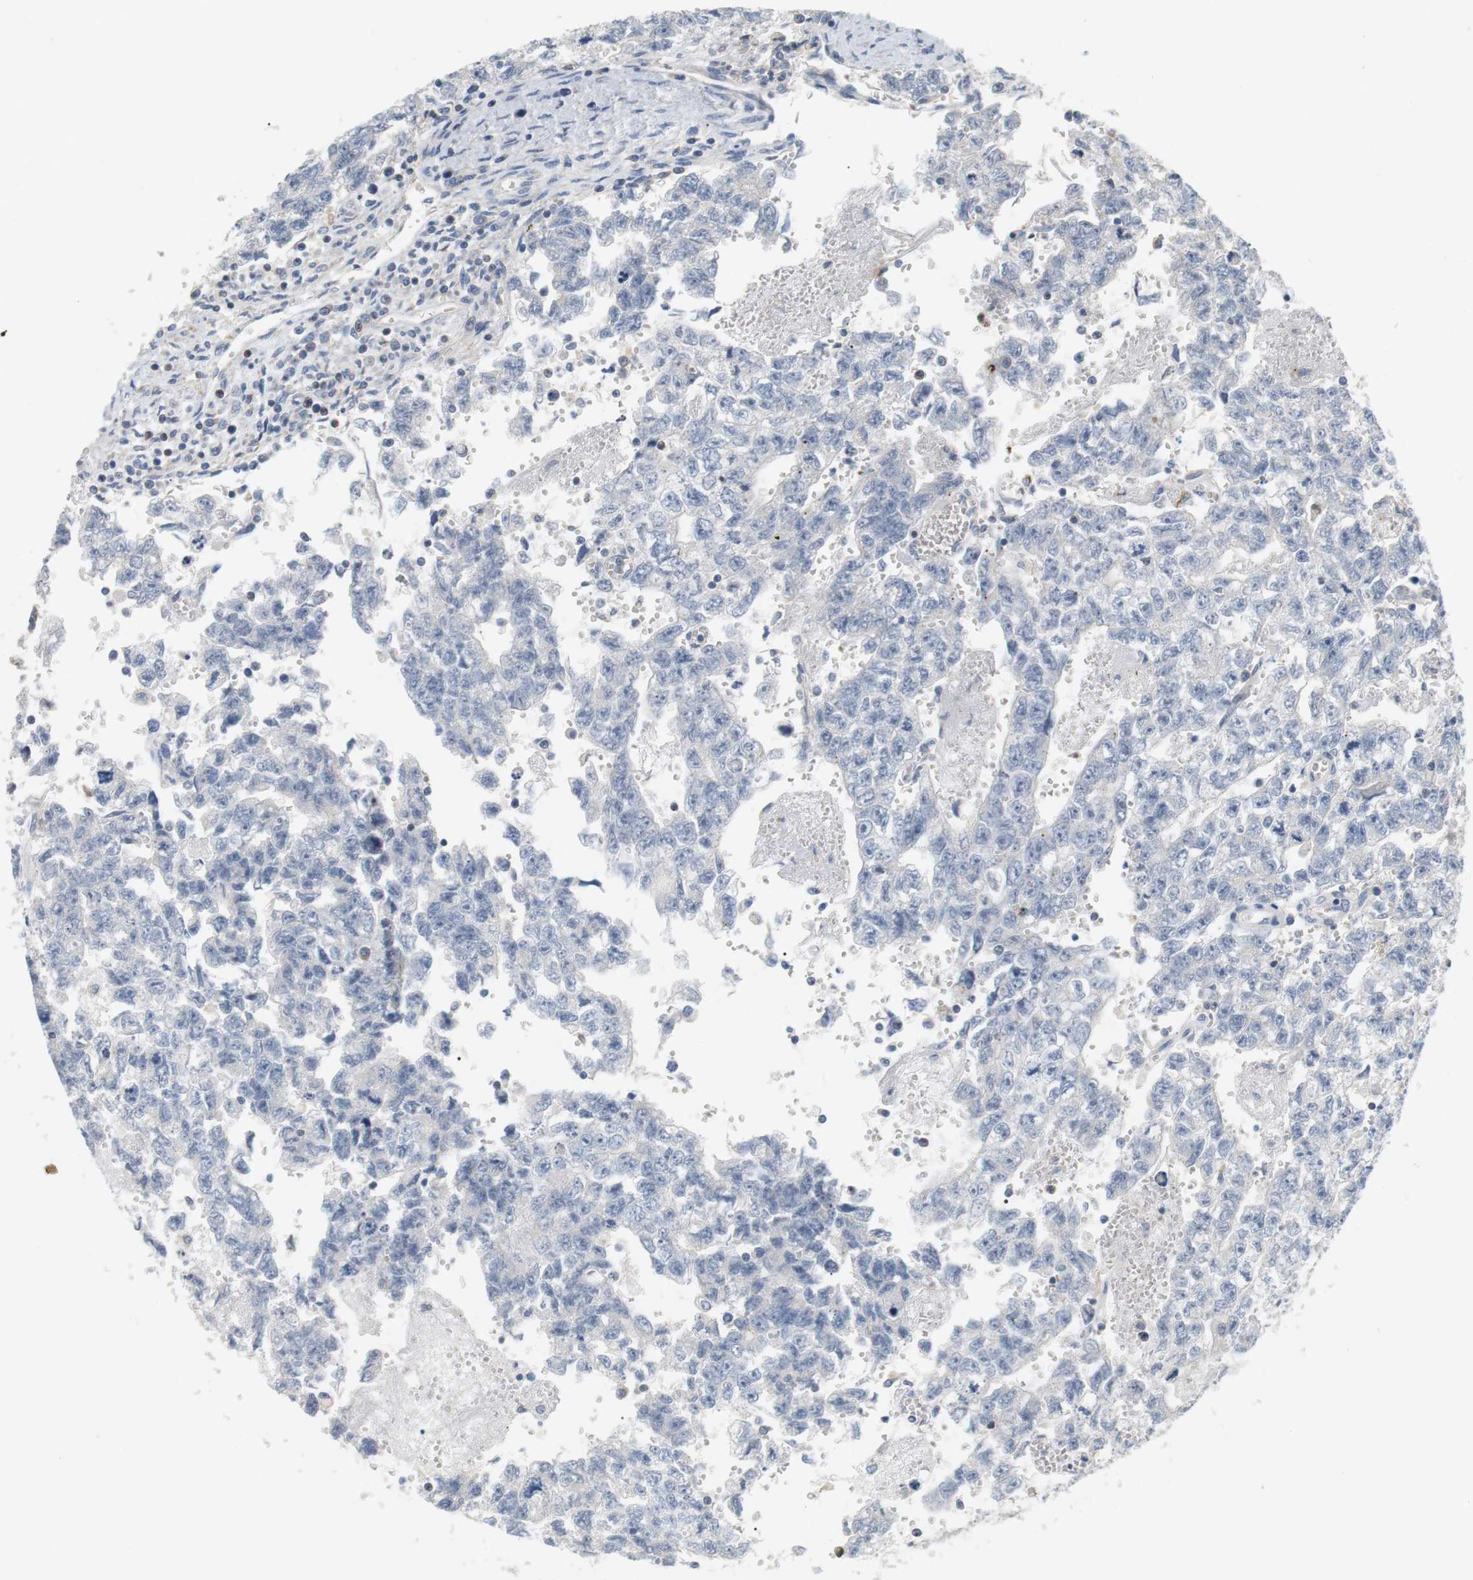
{"staining": {"intensity": "negative", "quantity": "none", "location": "none"}, "tissue": "testis cancer", "cell_type": "Tumor cells", "image_type": "cancer", "snomed": [{"axis": "morphology", "description": "Seminoma, NOS"}, {"axis": "morphology", "description": "Carcinoma, Embryonal, NOS"}, {"axis": "topography", "description": "Testis"}], "caption": "Testis cancer (seminoma) was stained to show a protein in brown. There is no significant staining in tumor cells.", "gene": "P2RY1", "patient": {"sex": "male", "age": 38}}